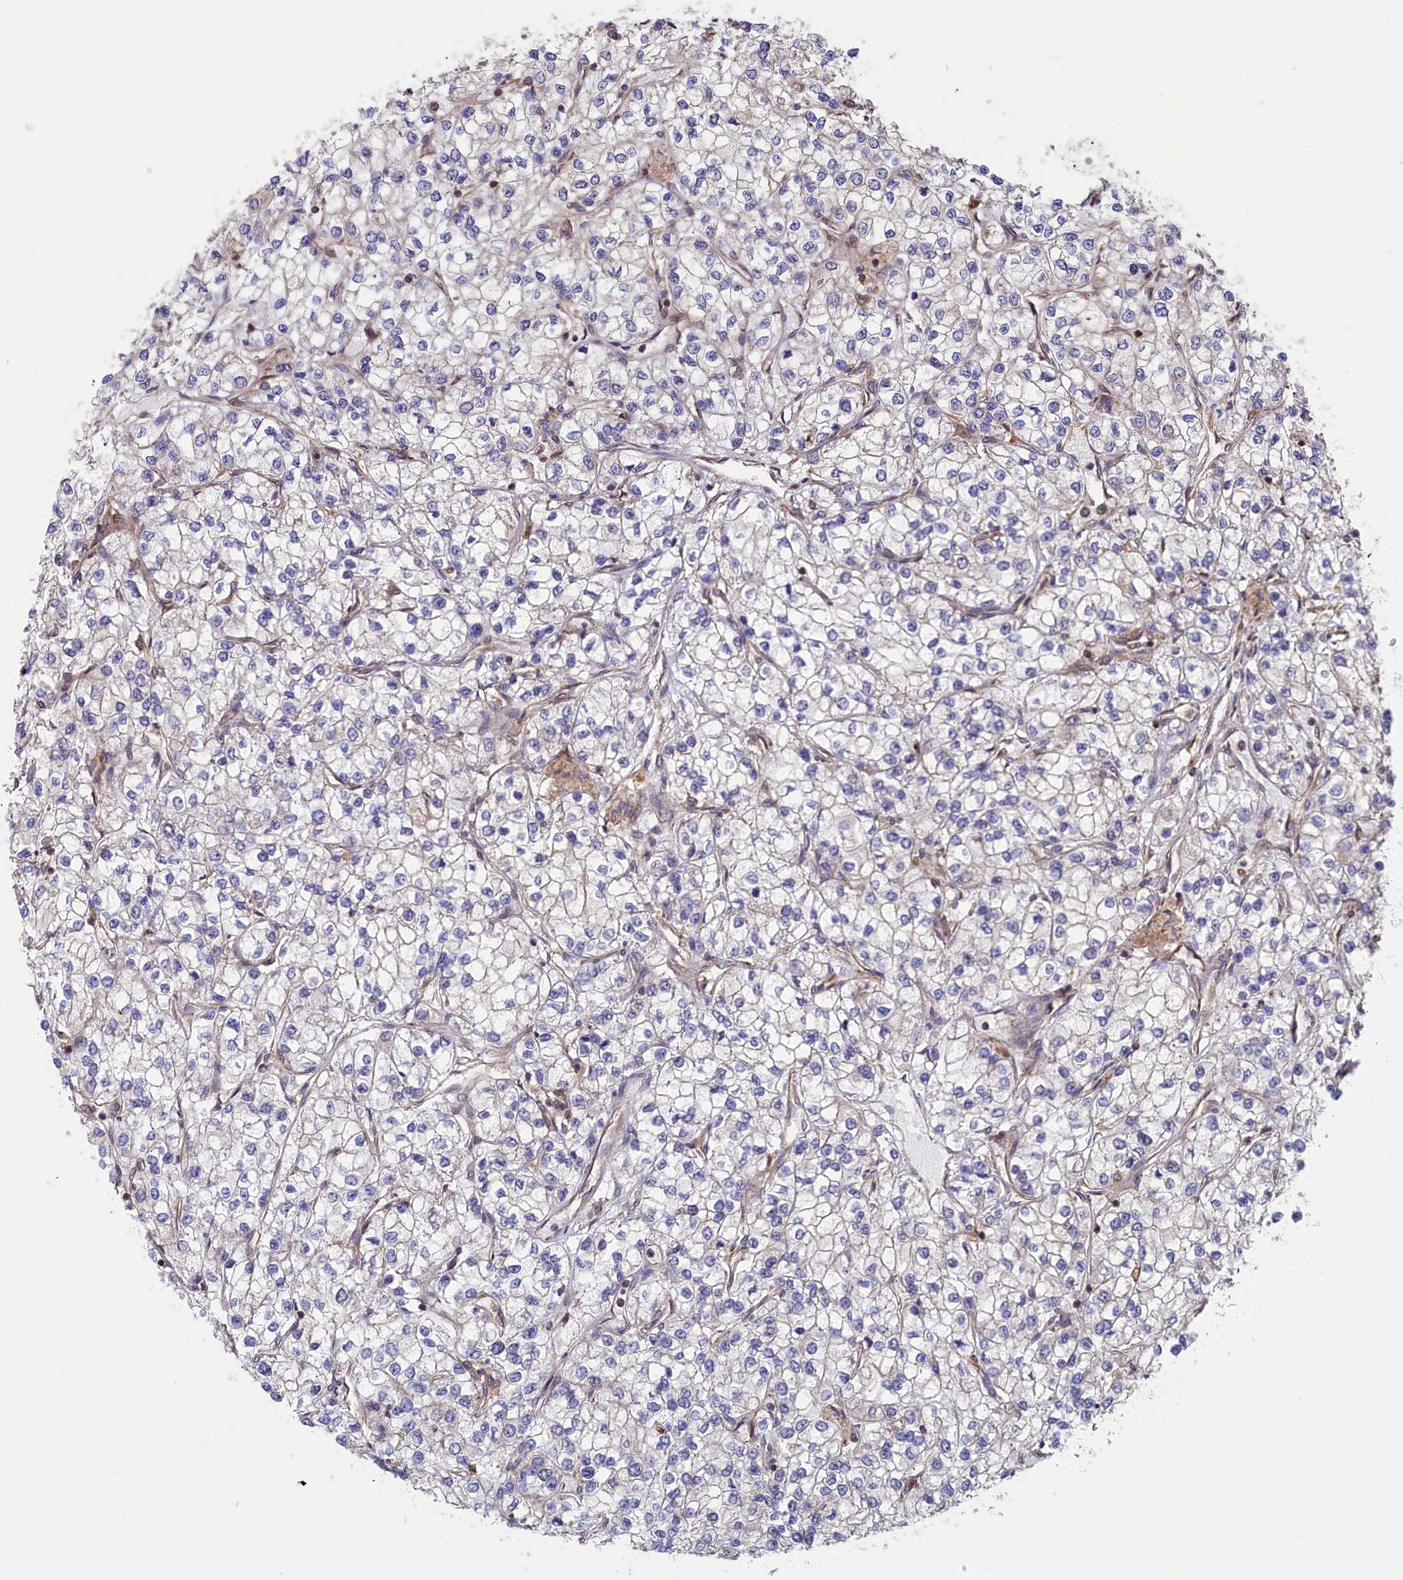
{"staining": {"intensity": "negative", "quantity": "none", "location": "none"}, "tissue": "renal cancer", "cell_type": "Tumor cells", "image_type": "cancer", "snomed": [{"axis": "morphology", "description": "Adenocarcinoma, NOS"}, {"axis": "topography", "description": "Kidney"}], "caption": "Immunohistochemistry (IHC) of human renal cancer (adenocarcinoma) reveals no expression in tumor cells. The staining was performed using DAB to visualize the protein expression in brown, while the nuclei were stained in blue with hematoxylin (Magnification: 20x).", "gene": "RILPL1", "patient": {"sex": "male", "age": 80}}